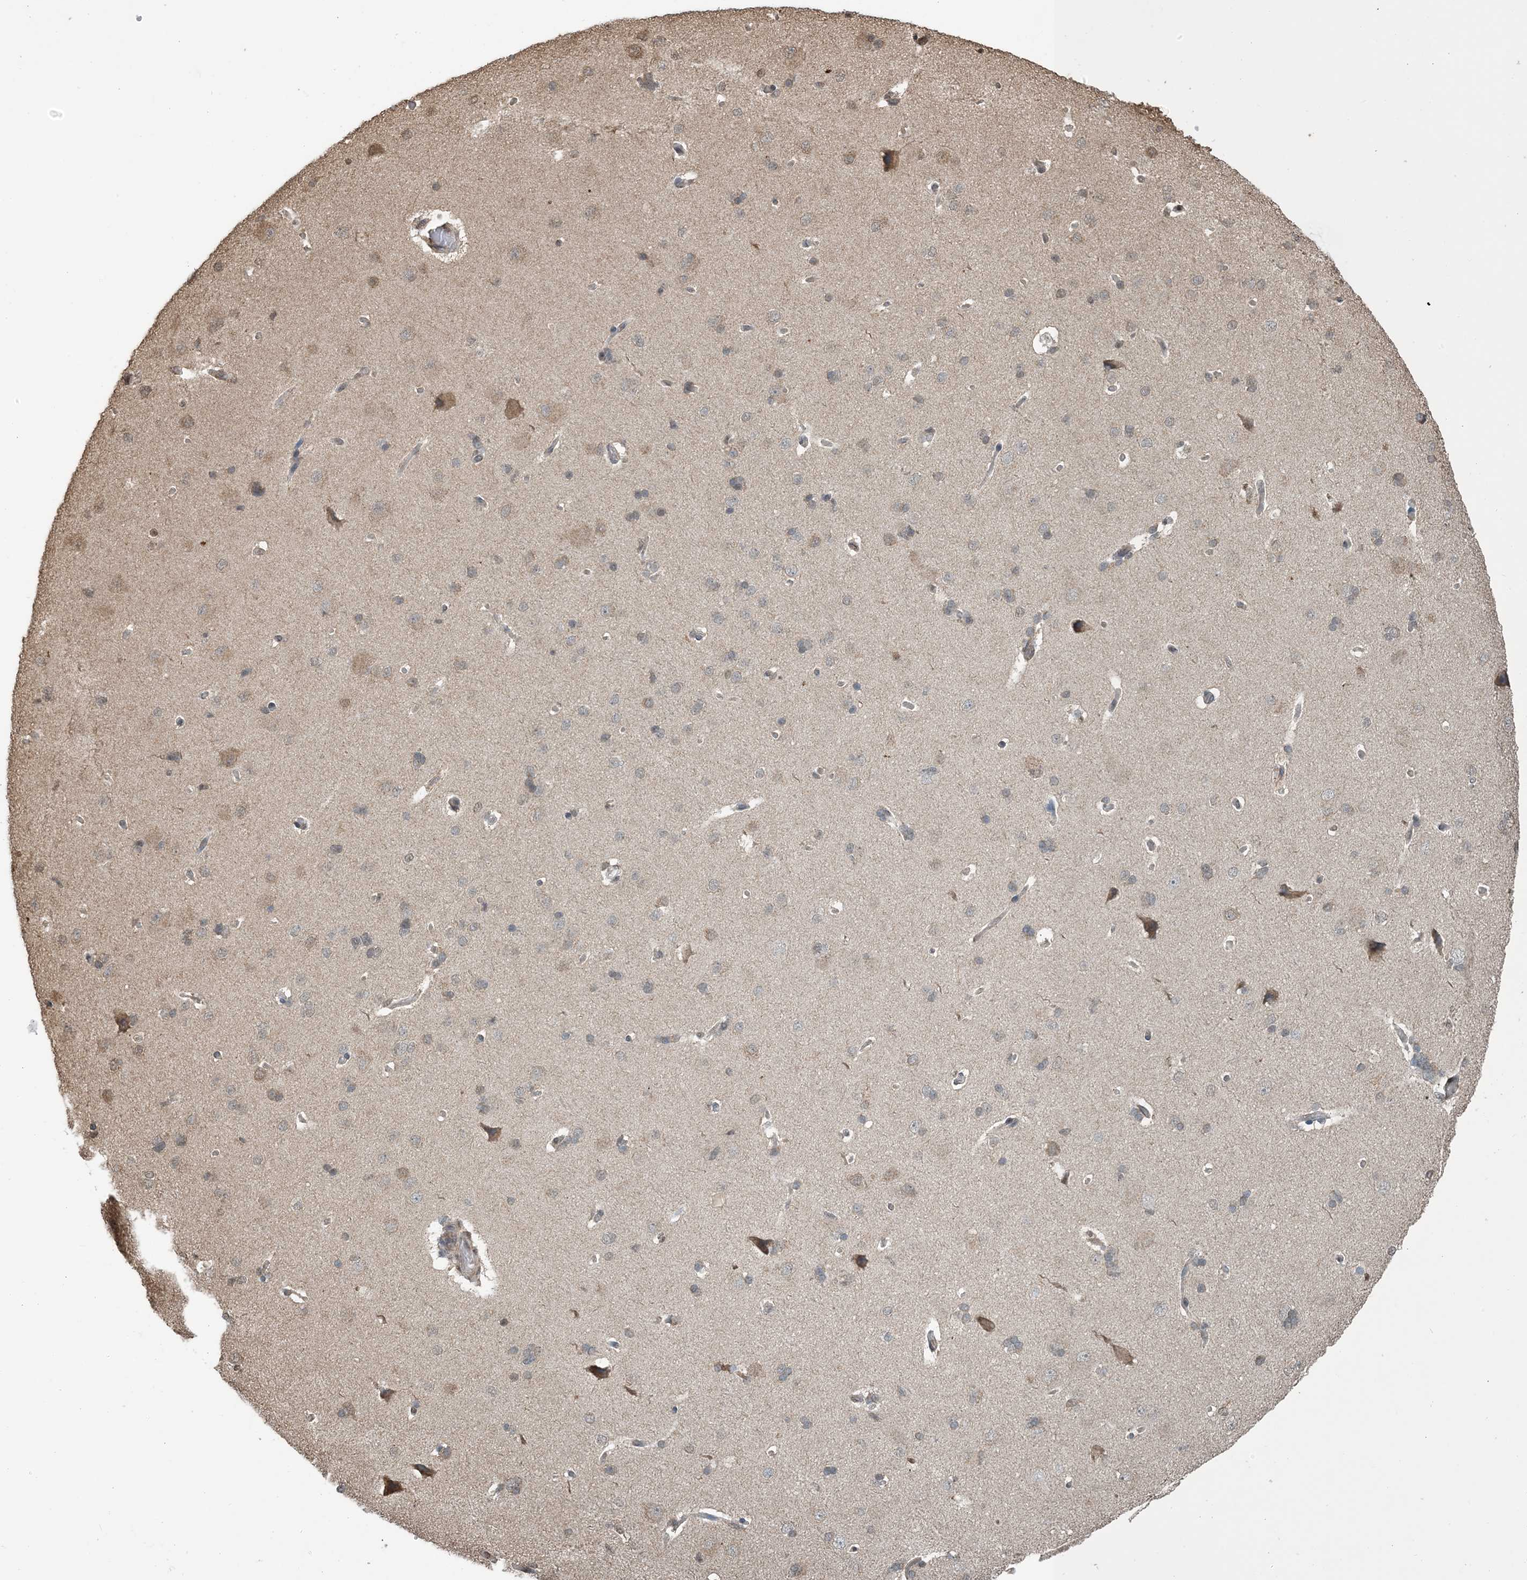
{"staining": {"intensity": "moderate", "quantity": "<25%", "location": "cytoplasmic/membranous"}, "tissue": "cerebral cortex", "cell_type": "Endothelial cells", "image_type": "normal", "snomed": [{"axis": "morphology", "description": "Normal tissue, NOS"}, {"axis": "topography", "description": "Cerebral cortex"}], "caption": "Endothelial cells reveal low levels of moderate cytoplasmic/membranous staining in about <25% of cells in benign human cerebral cortex. (Brightfield microscopy of DAB IHC at high magnification).", "gene": "HSPA1A", "patient": {"sex": "male", "age": 62}}